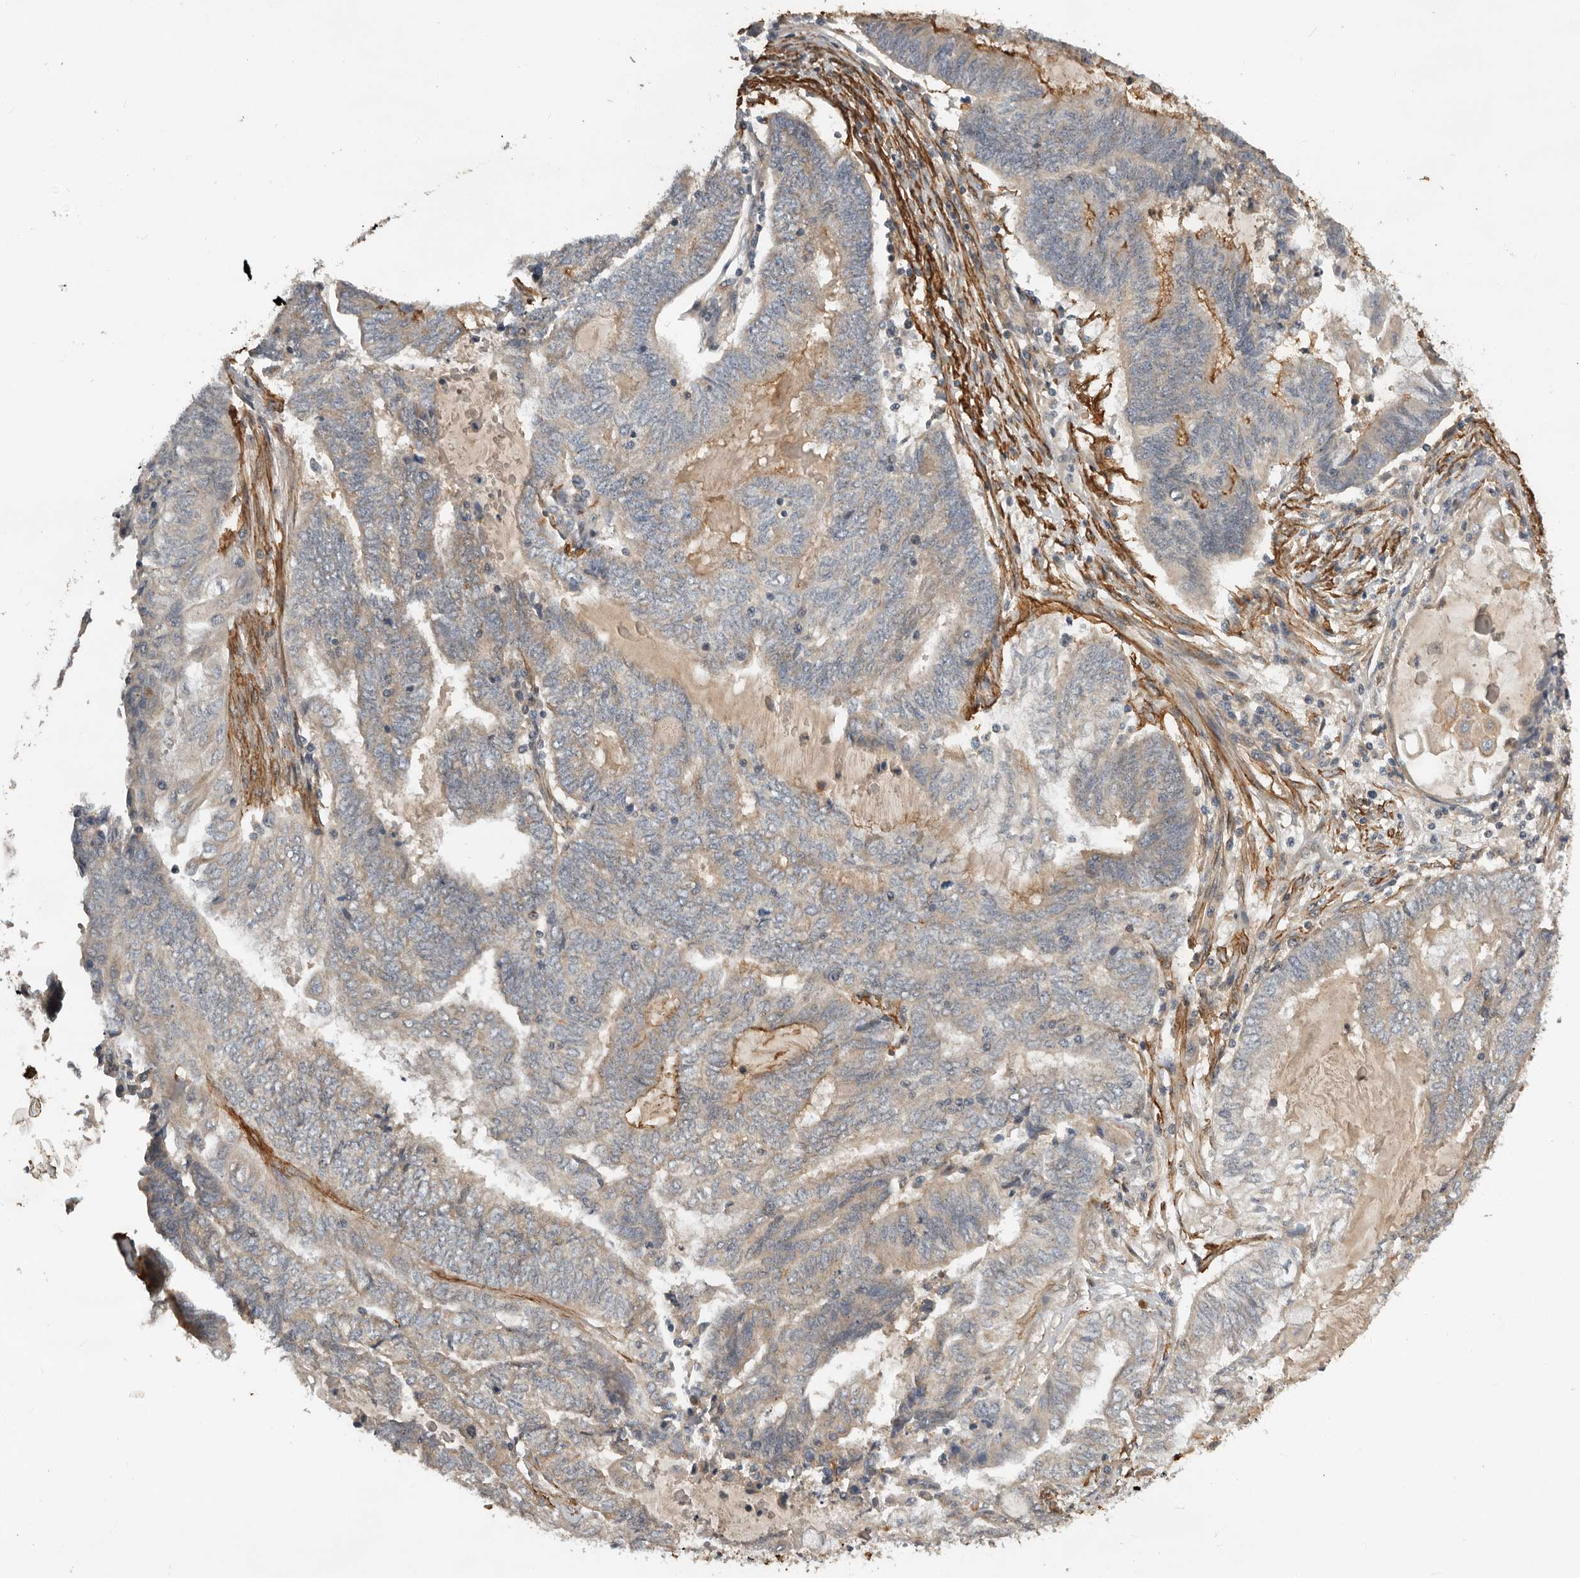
{"staining": {"intensity": "weak", "quantity": "<25%", "location": "cytoplasmic/membranous"}, "tissue": "endometrial cancer", "cell_type": "Tumor cells", "image_type": "cancer", "snomed": [{"axis": "morphology", "description": "Adenocarcinoma, NOS"}, {"axis": "topography", "description": "Uterus"}, {"axis": "topography", "description": "Endometrium"}], "caption": "DAB immunohistochemical staining of endometrial adenocarcinoma demonstrates no significant staining in tumor cells. The staining was performed using DAB (3,3'-diaminobenzidine) to visualize the protein expression in brown, while the nuclei were stained in blue with hematoxylin (Magnification: 20x).", "gene": "RNF157", "patient": {"sex": "female", "age": 70}}